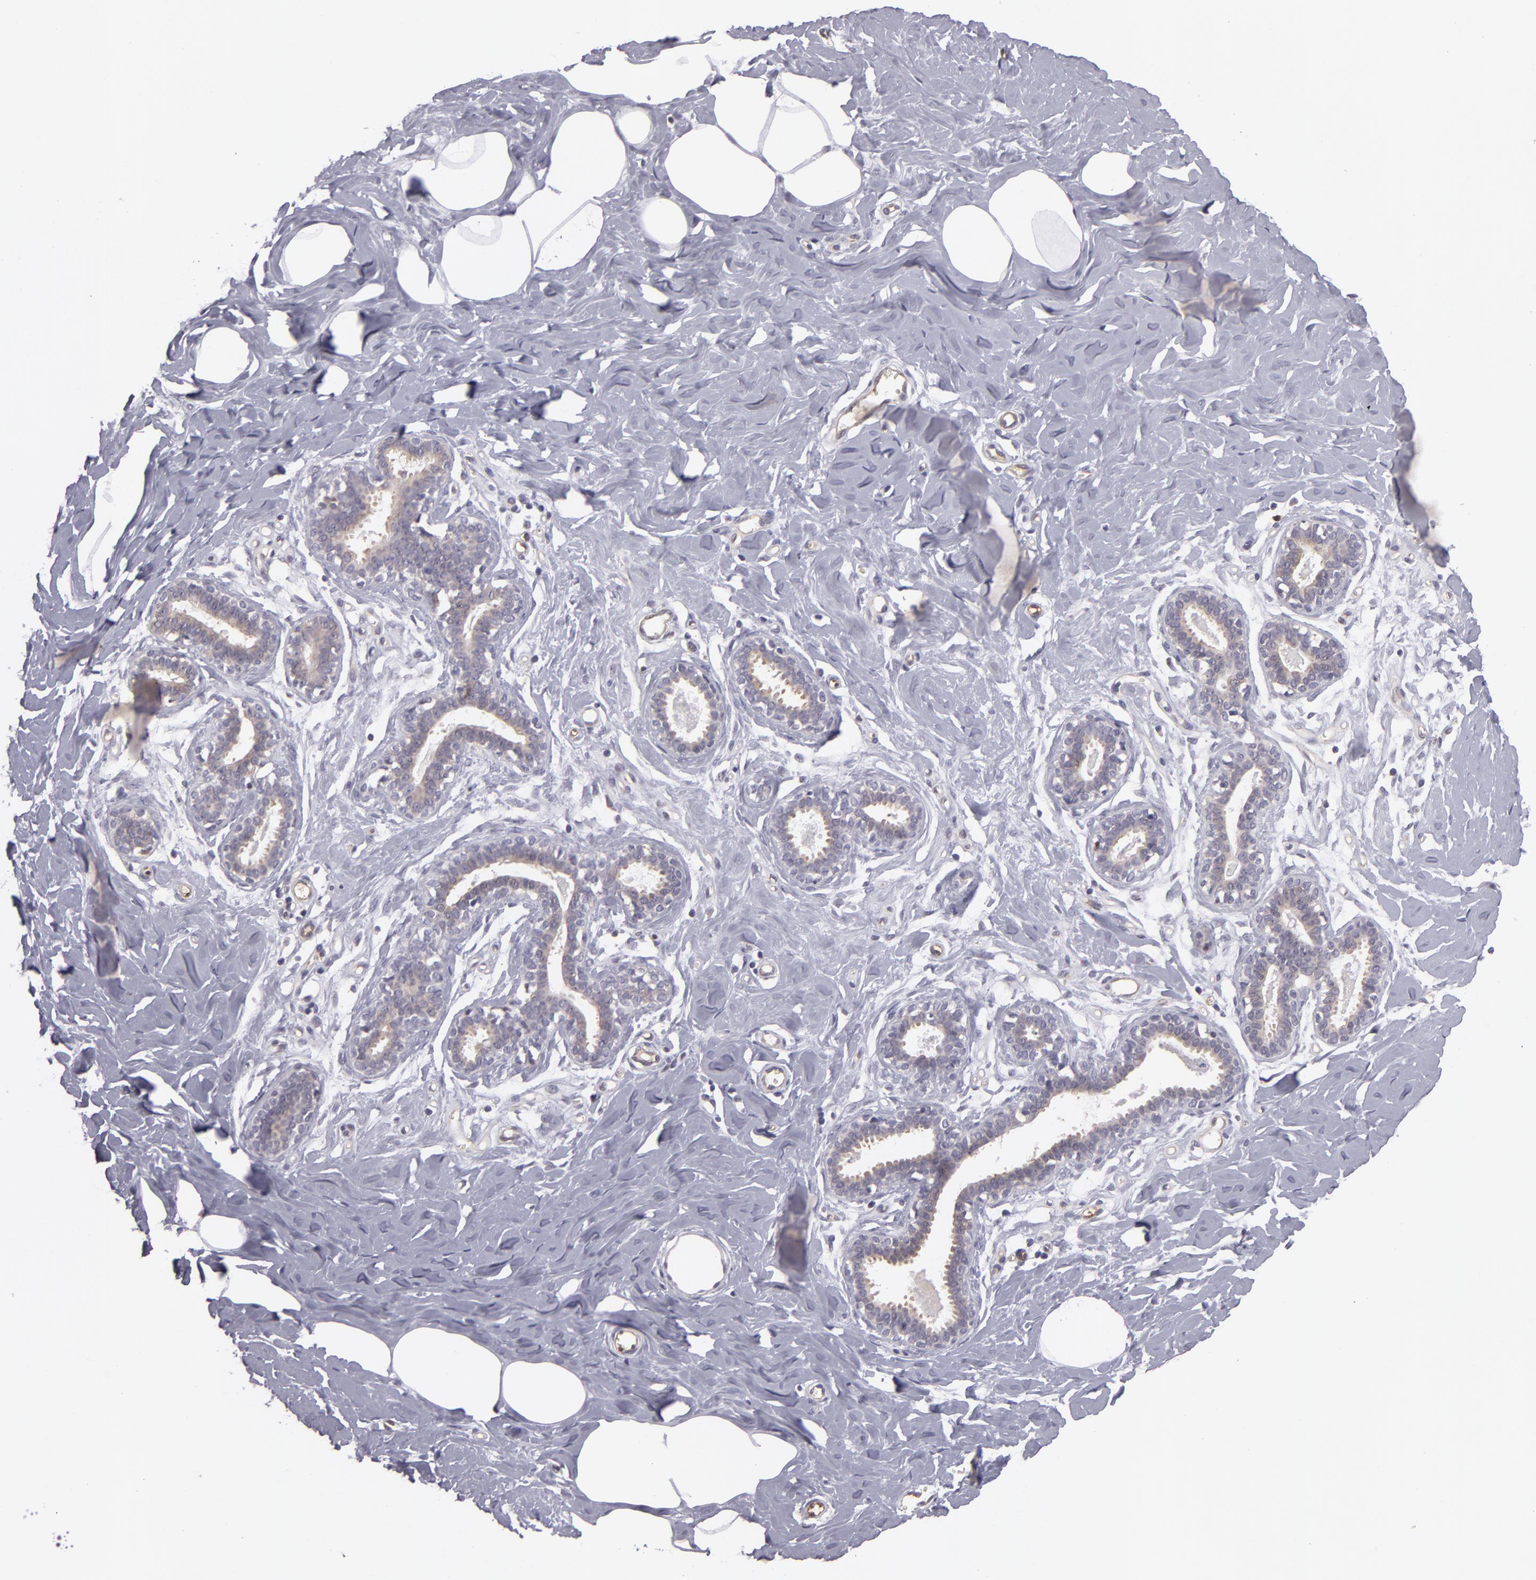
{"staining": {"intensity": "negative", "quantity": "none", "location": "none"}, "tissue": "breast", "cell_type": "Adipocytes", "image_type": "normal", "snomed": [{"axis": "morphology", "description": "Normal tissue, NOS"}, {"axis": "topography", "description": "Breast"}], "caption": "Immunohistochemistry histopathology image of benign breast stained for a protein (brown), which shows no staining in adipocytes. The staining is performed using DAB (3,3'-diaminobenzidine) brown chromogen with nuclei counter-stained in using hematoxylin.", "gene": "ZNF229", "patient": {"sex": "female", "age": 45}}